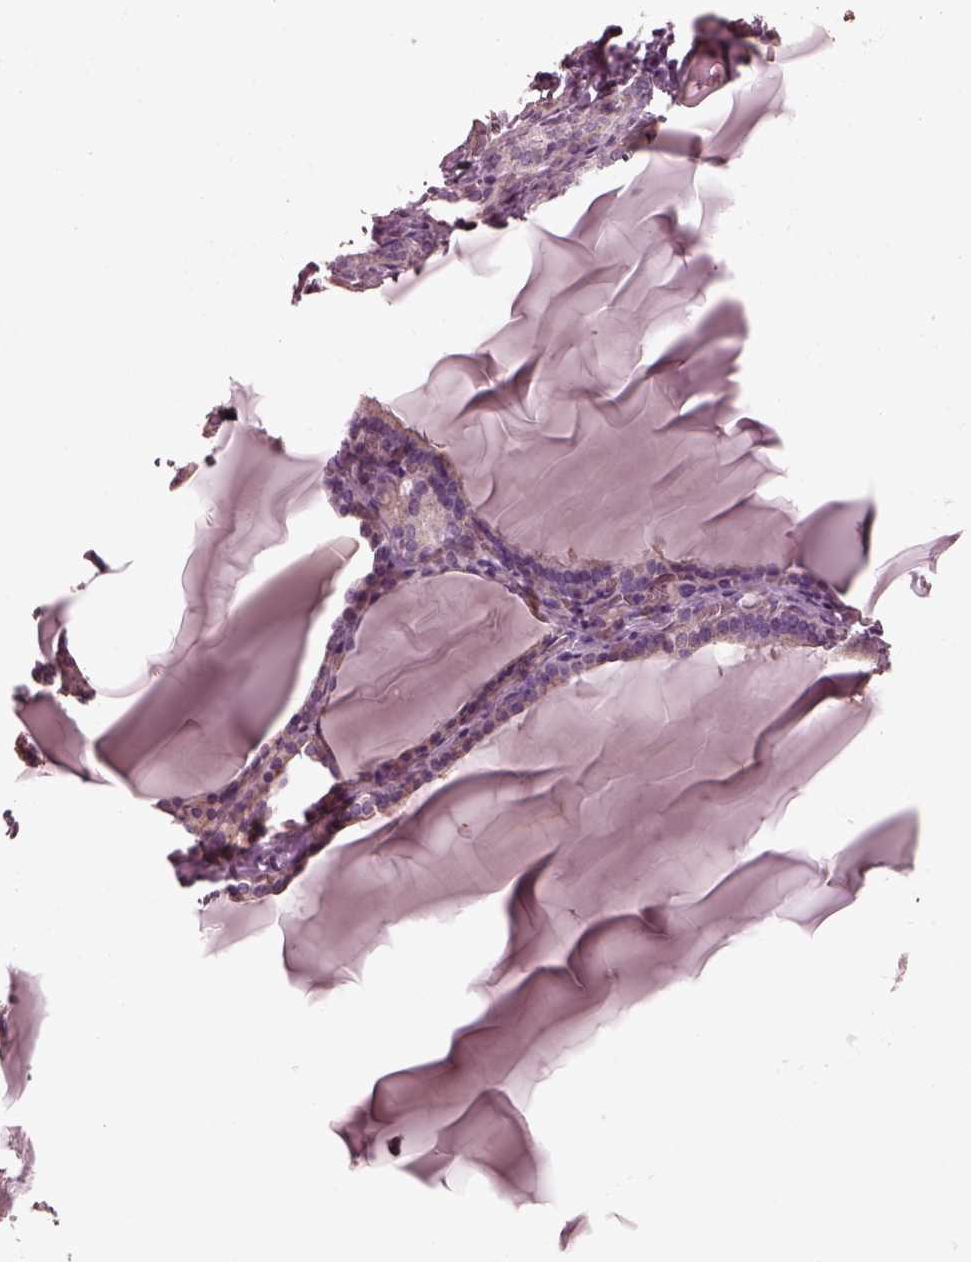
{"staining": {"intensity": "weak", "quantity": ">75%", "location": "cytoplasmic/membranous"}, "tissue": "thyroid gland", "cell_type": "Glandular cells", "image_type": "normal", "snomed": [{"axis": "morphology", "description": "Normal tissue, NOS"}, {"axis": "morphology", "description": "Hyperplasia, NOS"}, {"axis": "topography", "description": "Thyroid gland"}], "caption": "Protein staining shows weak cytoplasmic/membranous staining in about >75% of glandular cells in normal thyroid gland. The protein is shown in brown color, while the nuclei are stained blue.", "gene": "KIF6", "patient": {"sex": "female", "age": 27}}